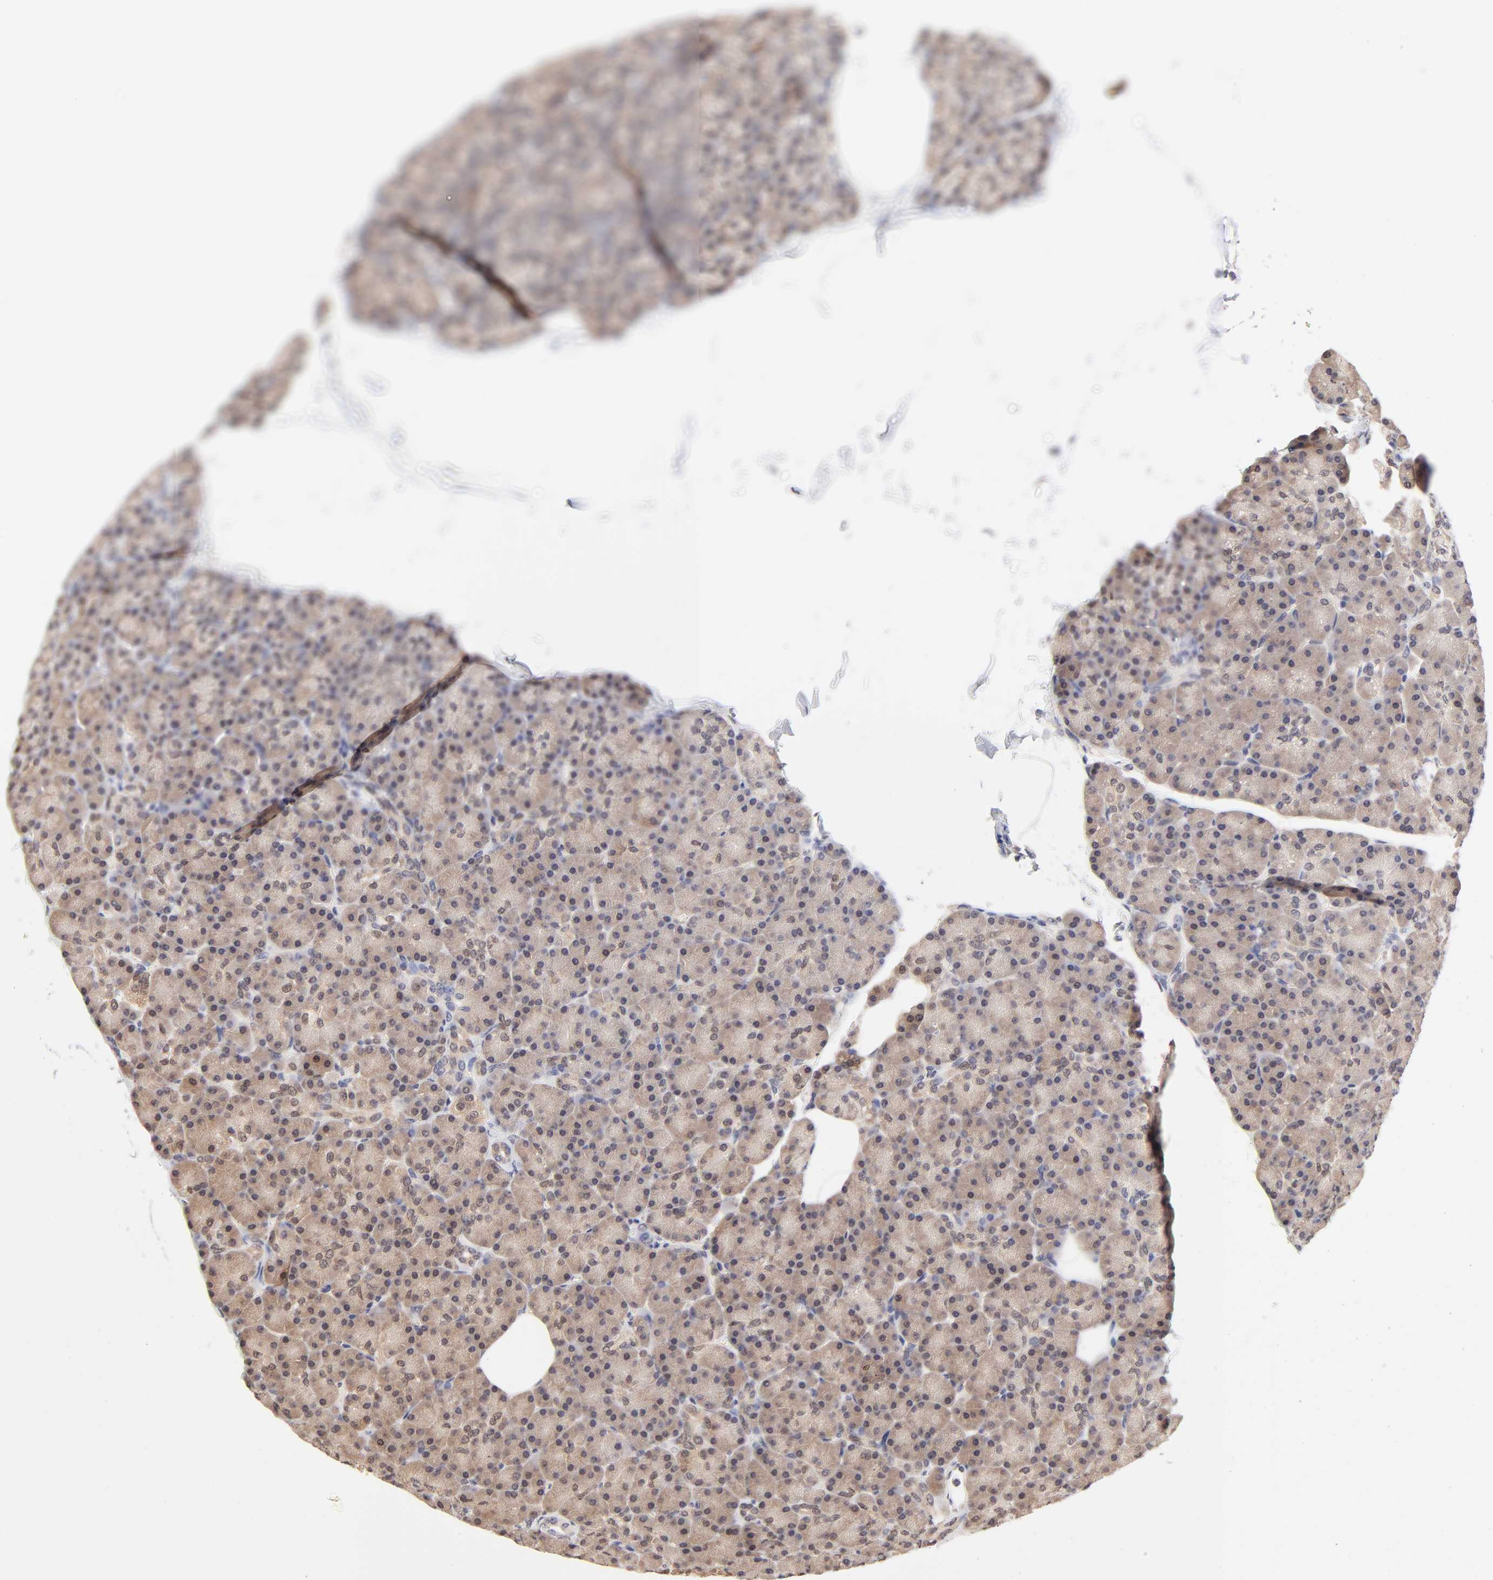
{"staining": {"intensity": "weak", "quantity": ">75%", "location": "cytoplasmic/membranous"}, "tissue": "pancreas", "cell_type": "Exocrine glandular cells", "image_type": "normal", "snomed": [{"axis": "morphology", "description": "Normal tissue, NOS"}, {"axis": "topography", "description": "Pancreas"}], "caption": "Weak cytoplasmic/membranous staining for a protein is seen in about >75% of exocrine glandular cells of unremarkable pancreas using IHC.", "gene": "TXNL1", "patient": {"sex": "female", "age": 43}}